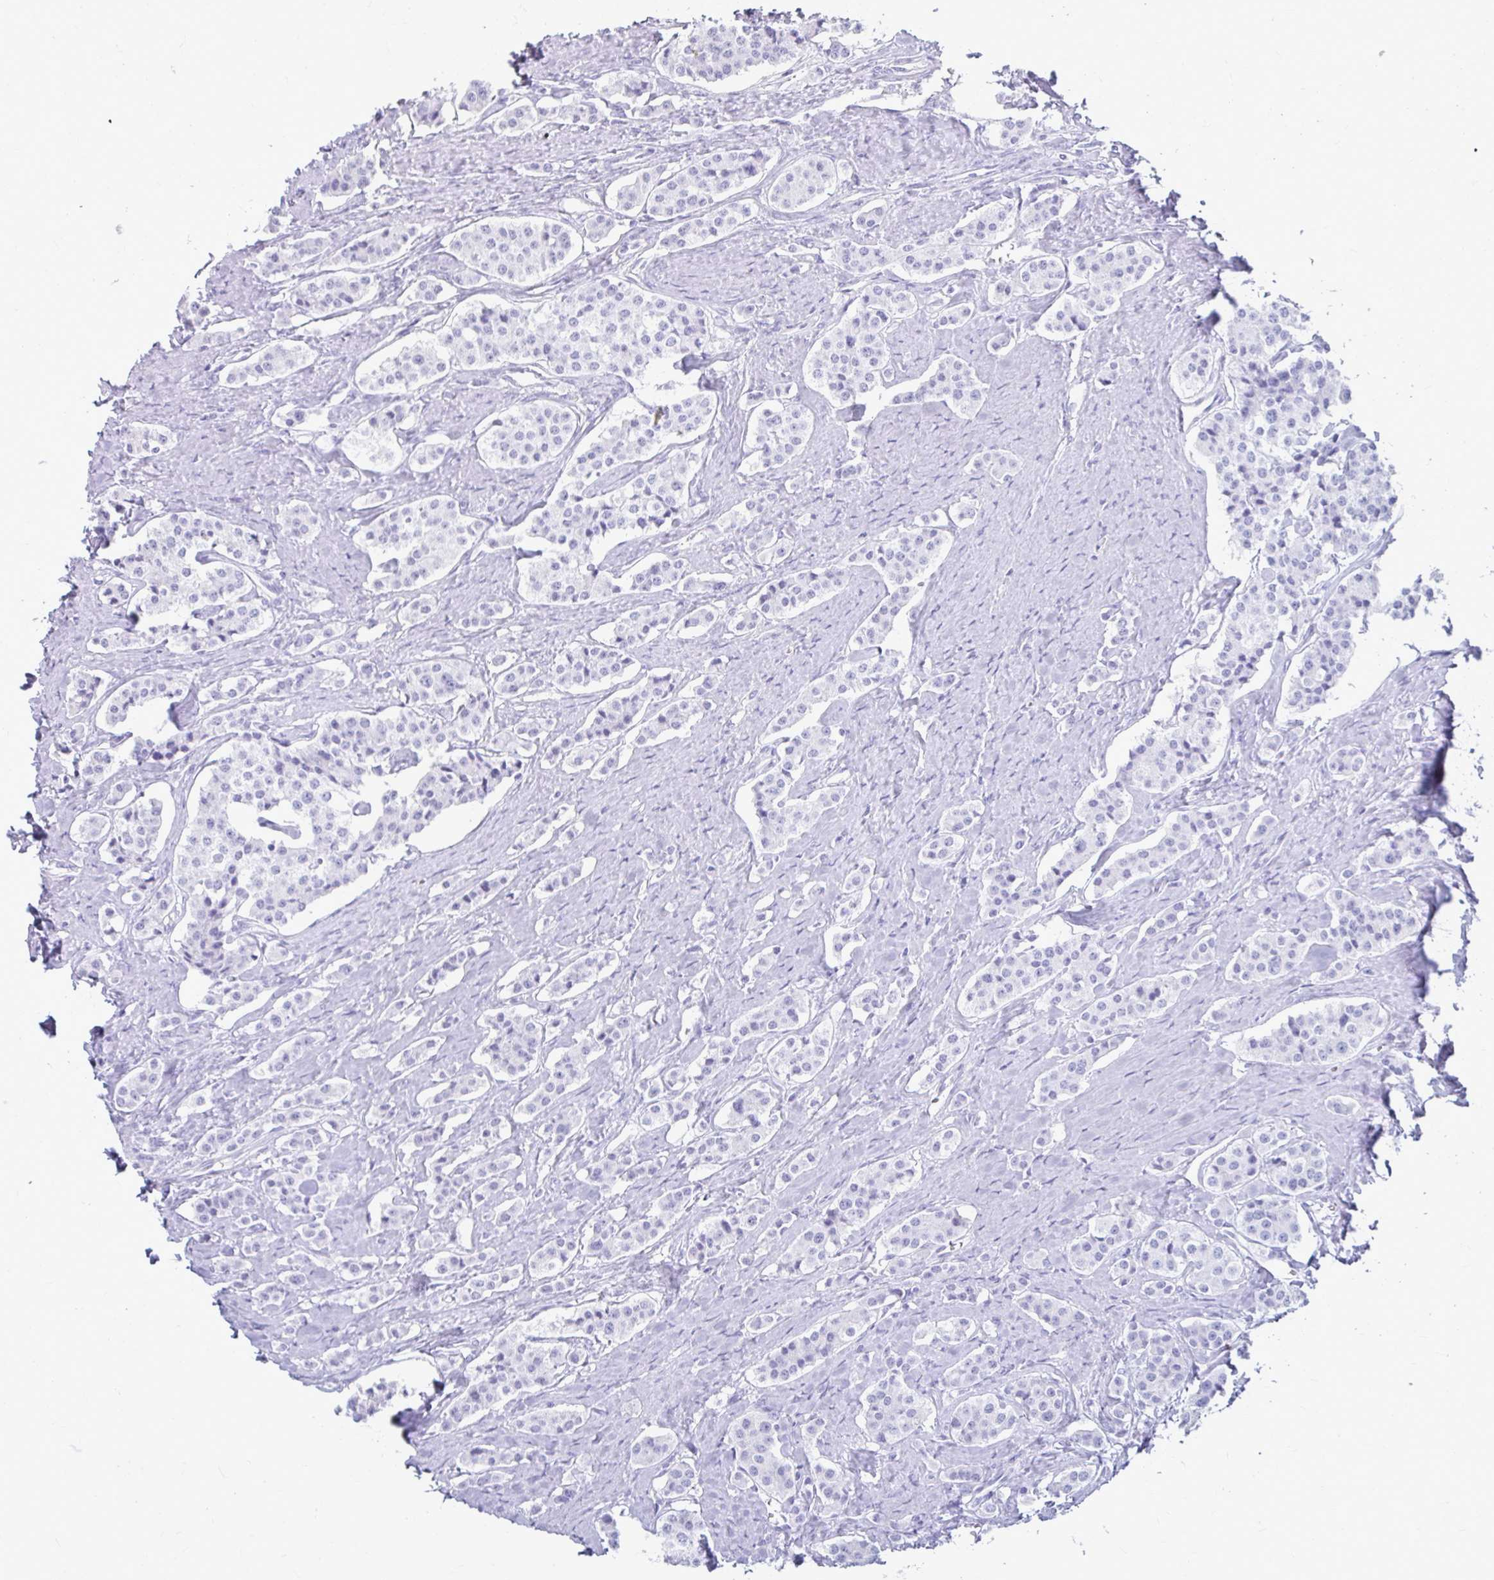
{"staining": {"intensity": "negative", "quantity": "none", "location": "none"}, "tissue": "carcinoid", "cell_type": "Tumor cells", "image_type": "cancer", "snomed": [{"axis": "morphology", "description": "Carcinoid, malignant, NOS"}, {"axis": "topography", "description": "Small intestine"}], "caption": "Immunohistochemistry of malignant carcinoid shows no expression in tumor cells.", "gene": "ATP4B", "patient": {"sex": "male", "age": 63}}